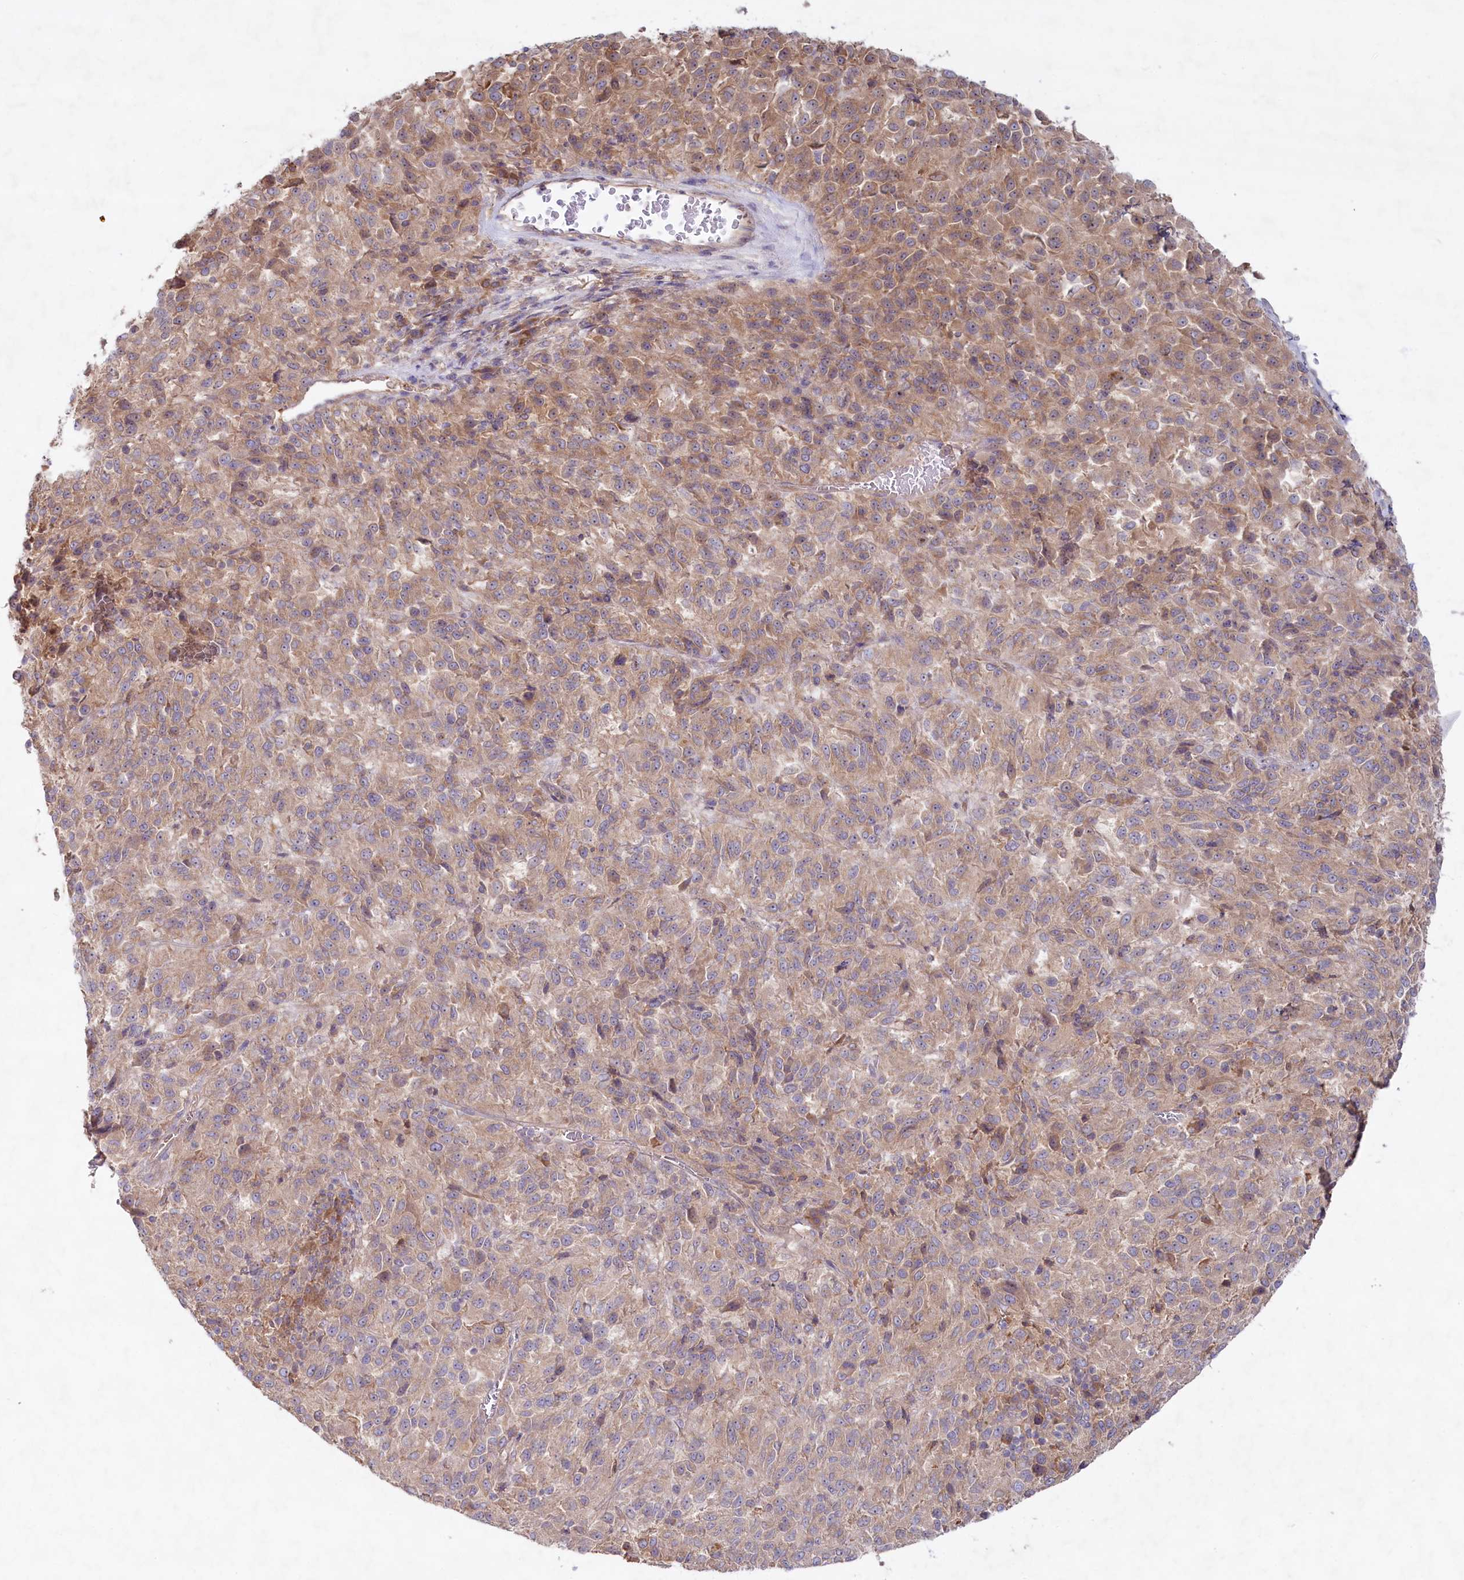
{"staining": {"intensity": "weak", "quantity": ">75%", "location": "cytoplasmic/membranous"}, "tissue": "melanoma", "cell_type": "Tumor cells", "image_type": "cancer", "snomed": [{"axis": "morphology", "description": "Malignant melanoma, Metastatic site"}, {"axis": "topography", "description": "Lung"}], "caption": "This is an image of IHC staining of malignant melanoma (metastatic site), which shows weak staining in the cytoplasmic/membranous of tumor cells.", "gene": "TNIP1", "patient": {"sex": "male", "age": 64}}